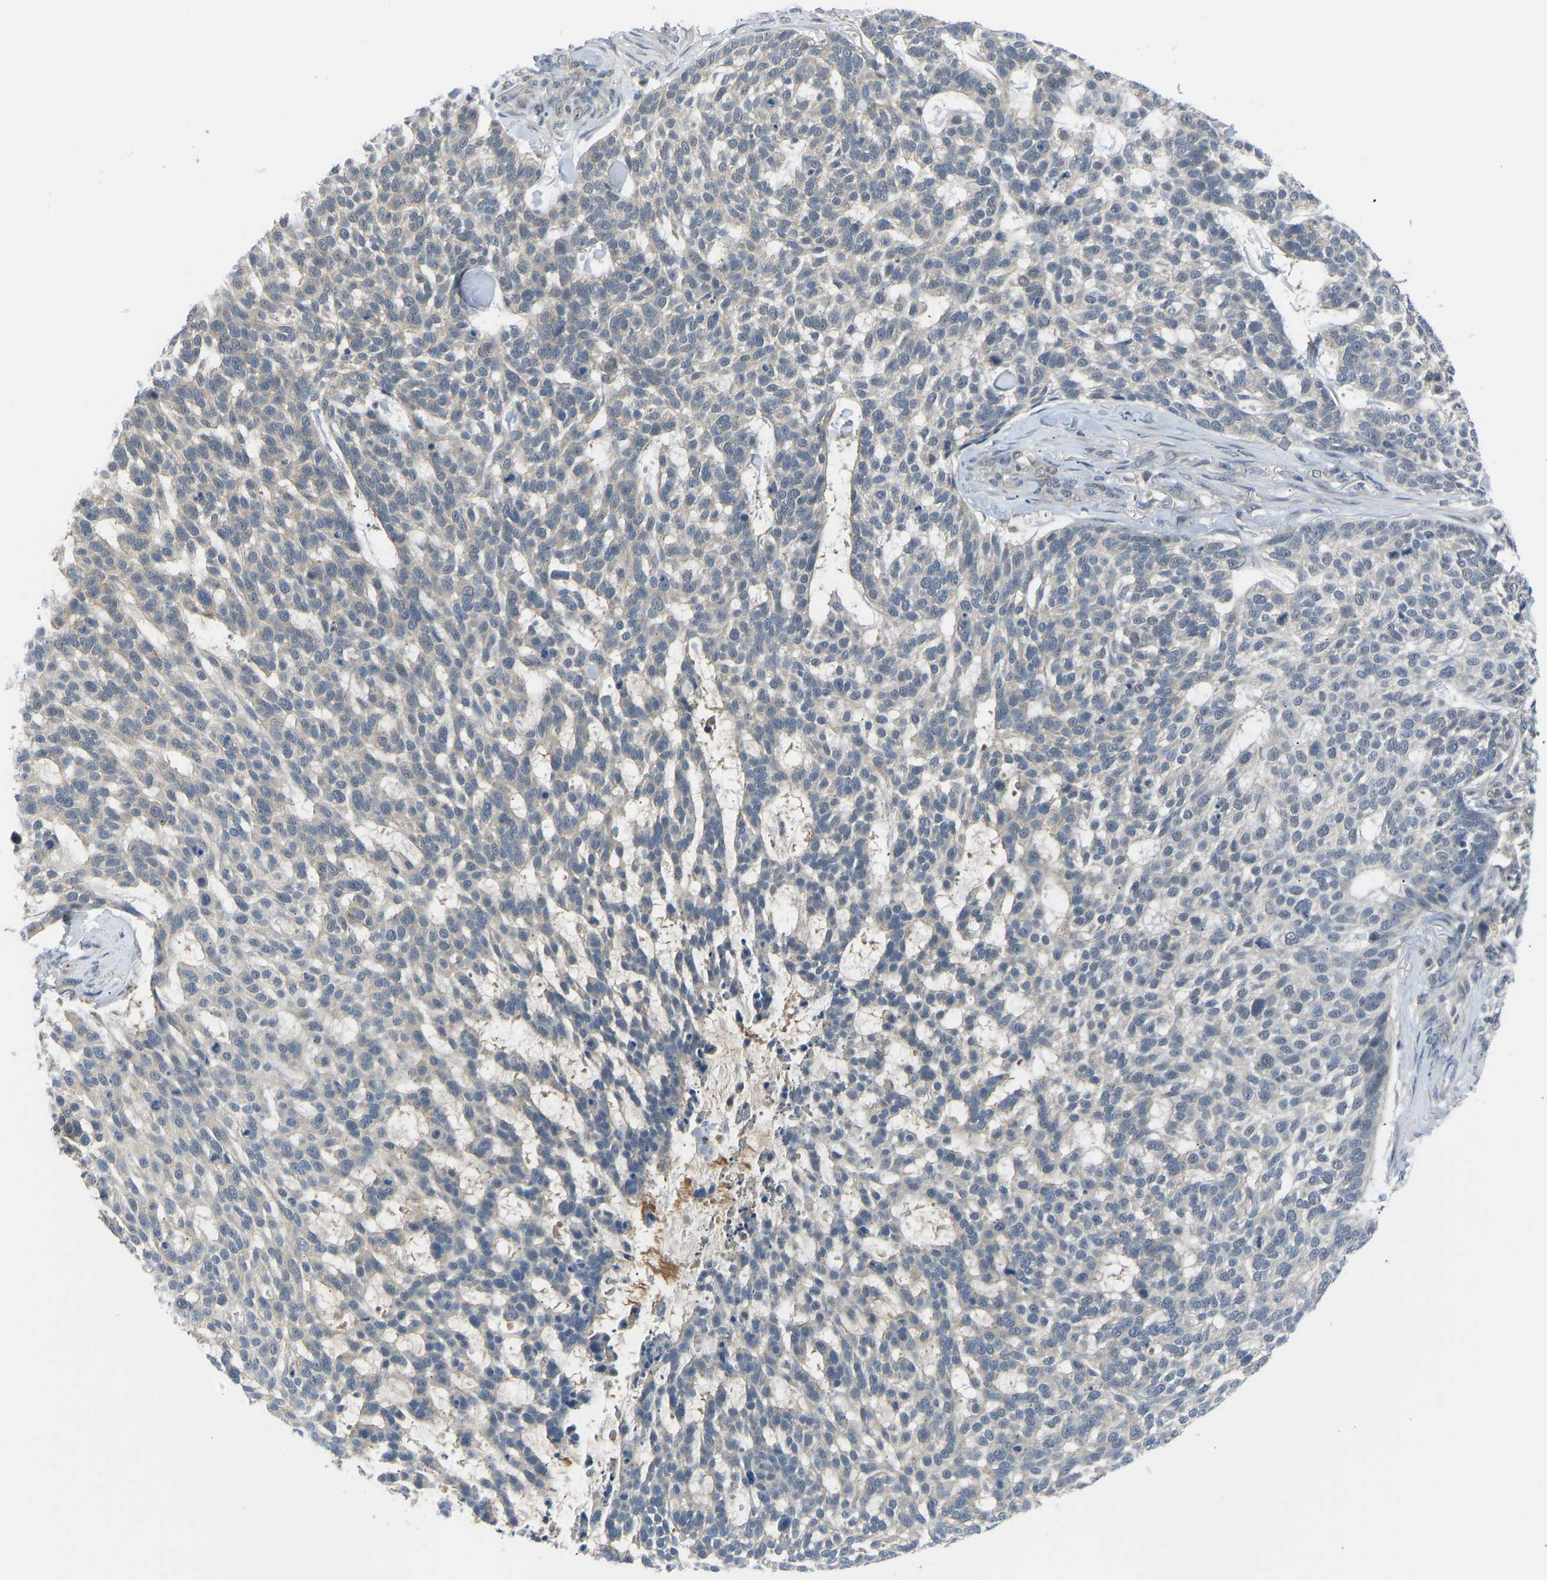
{"staining": {"intensity": "negative", "quantity": "none", "location": "none"}, "tissue": "skin cancer", "cell_type": "Tumor cells", "image_type": "cancer", "snomed": [{"axis": "morphology", "description": "Basal cell carcinoma"}, {"axis": "topography", "description": "Skin"}], "caption": "Immunohistochemical staining of human skin cancer (basal cell carcinoma) displays no significant expression in tumor cells.", "gene": "ZNF251", "patient": {"sex": "female", "age": 64}}